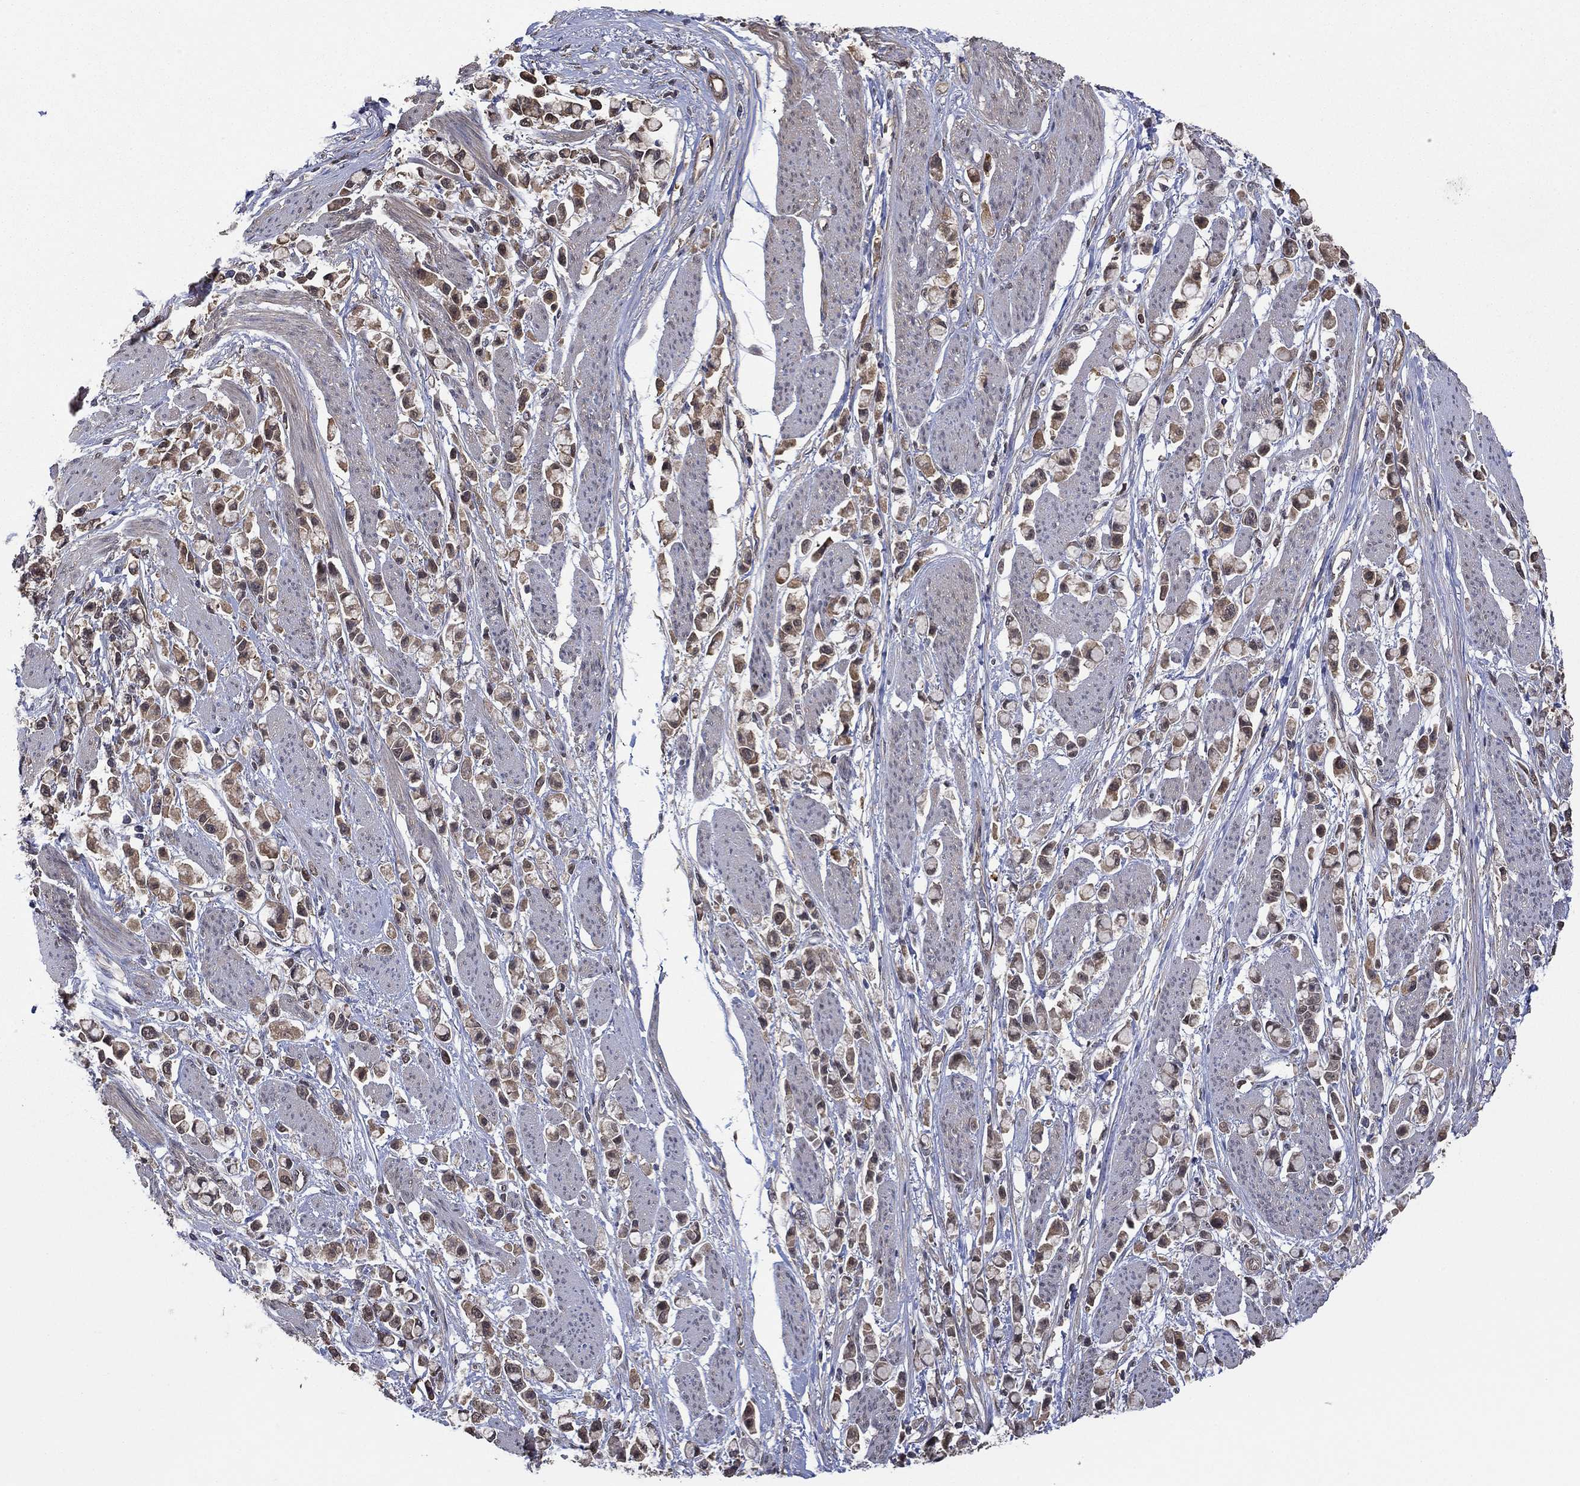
{"staining": {"intensity": "moderate", "quantity": "25%-75%", "location": "cytoplasmic/membranous"}, "tissue": "stomach cancer", "cell_type": "Tumor cells", "image_type": "cancer", "snomed": [{"axis": "morphology", "description": "Adenocarcinoma, NOS"}, {"axis": "topography", "description": "Stomach"}], "caption": "This photomicrograph demonstrates immunohistochemistry (IHC) staining of human stomach cancer (adenocarcinoma), with medium moderate cytoplasmic/membranous expression in about 25%-75% of tumor cells.", "gene": "RNF114", "patient": {"sex": "female", "age": 81}}